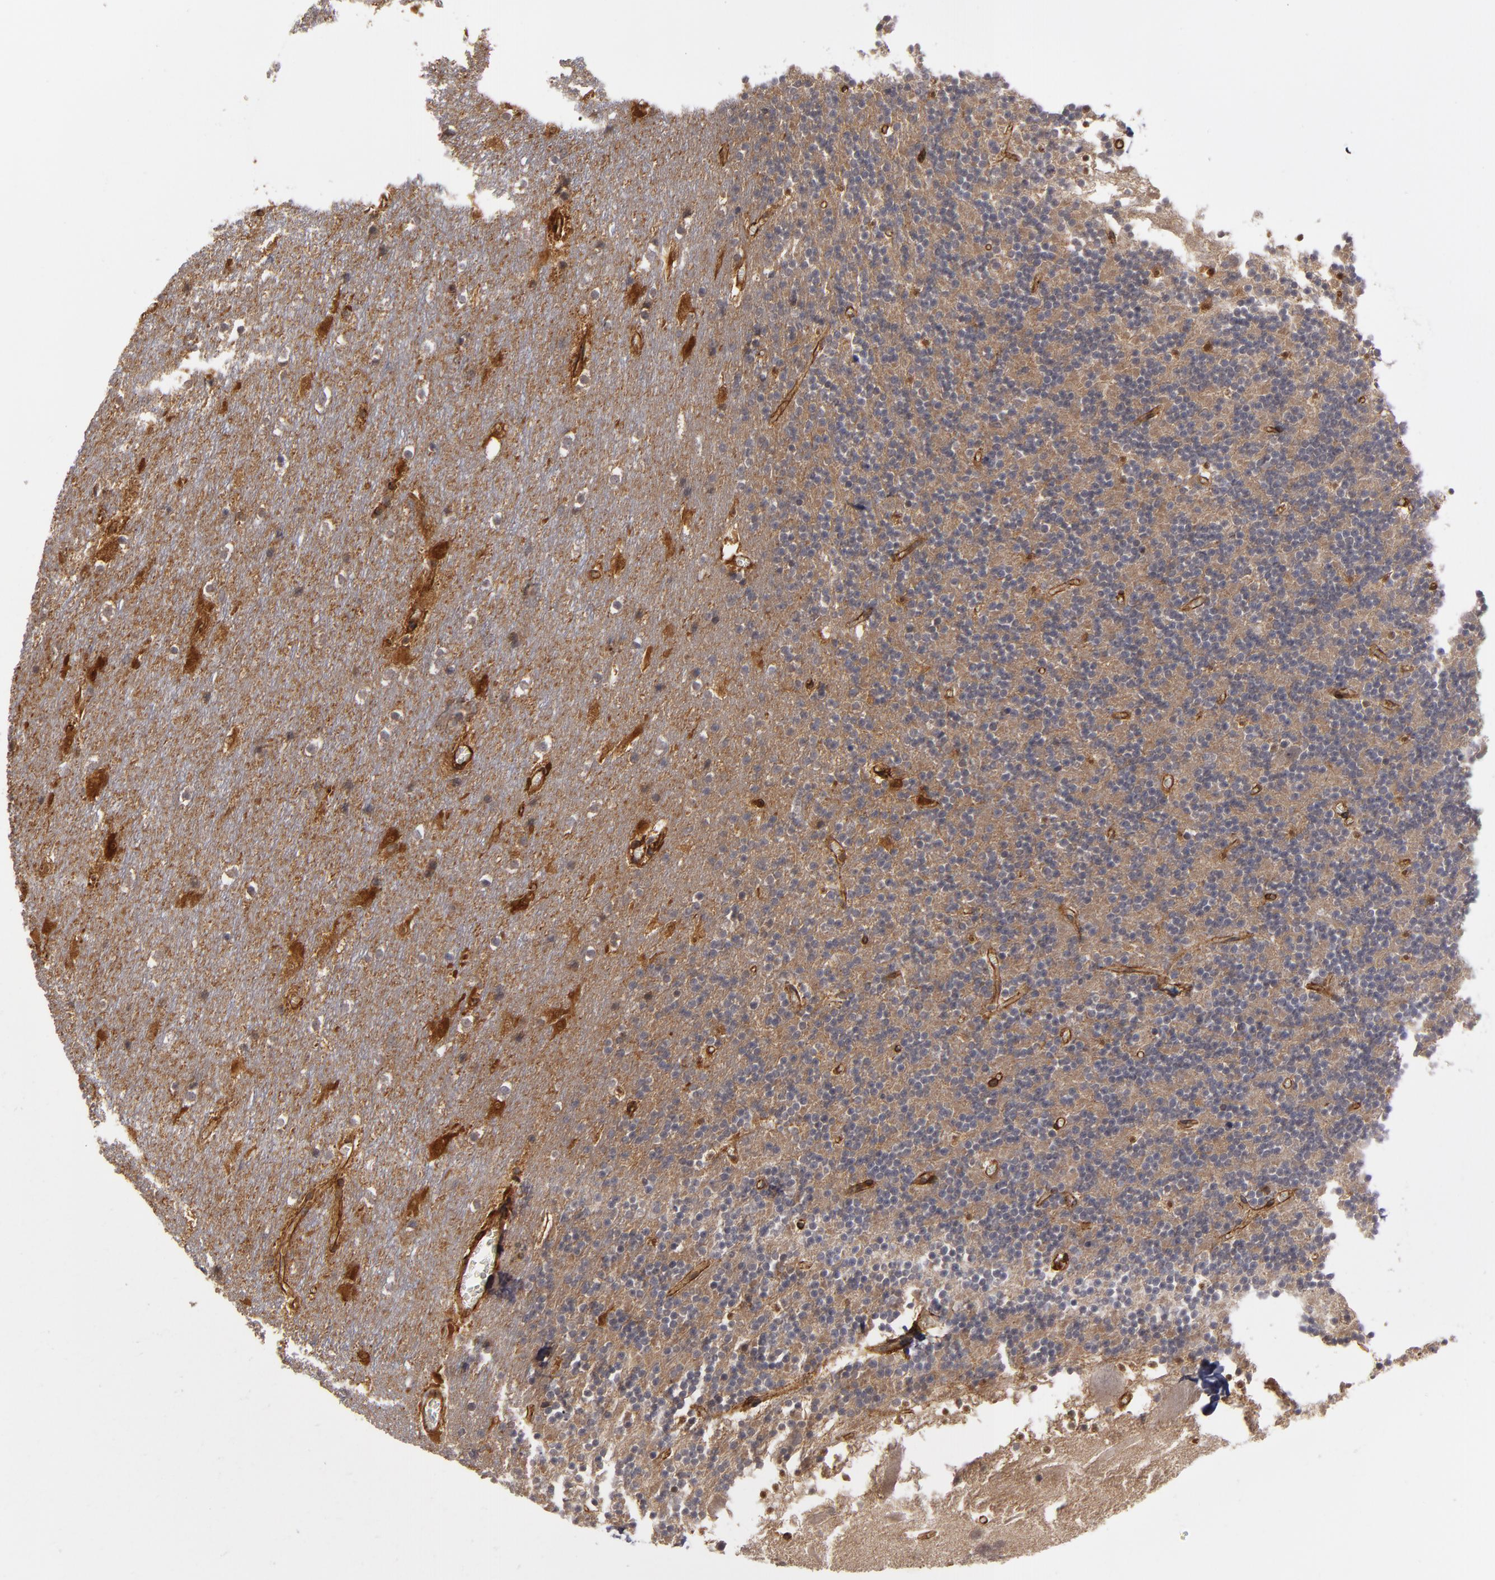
{"staining": {"intensity": "moderate", "quantity": ">75%", "location": "cytoplasmic/membranous"}, "tissue": "cerebellum", "cell_type": "Cells in granular layer", "image_type": "normal", "snomed": [{"axis": "morphology", "description": "Normal tissue, NOS"}, {"axis": "topography", "description": "Cerebellum"}], "caption": "A medium amount of moderate cytoplasmic/membranous staining is seen in about >75% of cells in granular layer in unremarkable cerebellum. (Stains: DAB in brown, nuclei in blue, Microscopy: brightfield microscopy at high magnification).", "gene": "TJP1", "patient": {"sex": "male", "age": 45}}